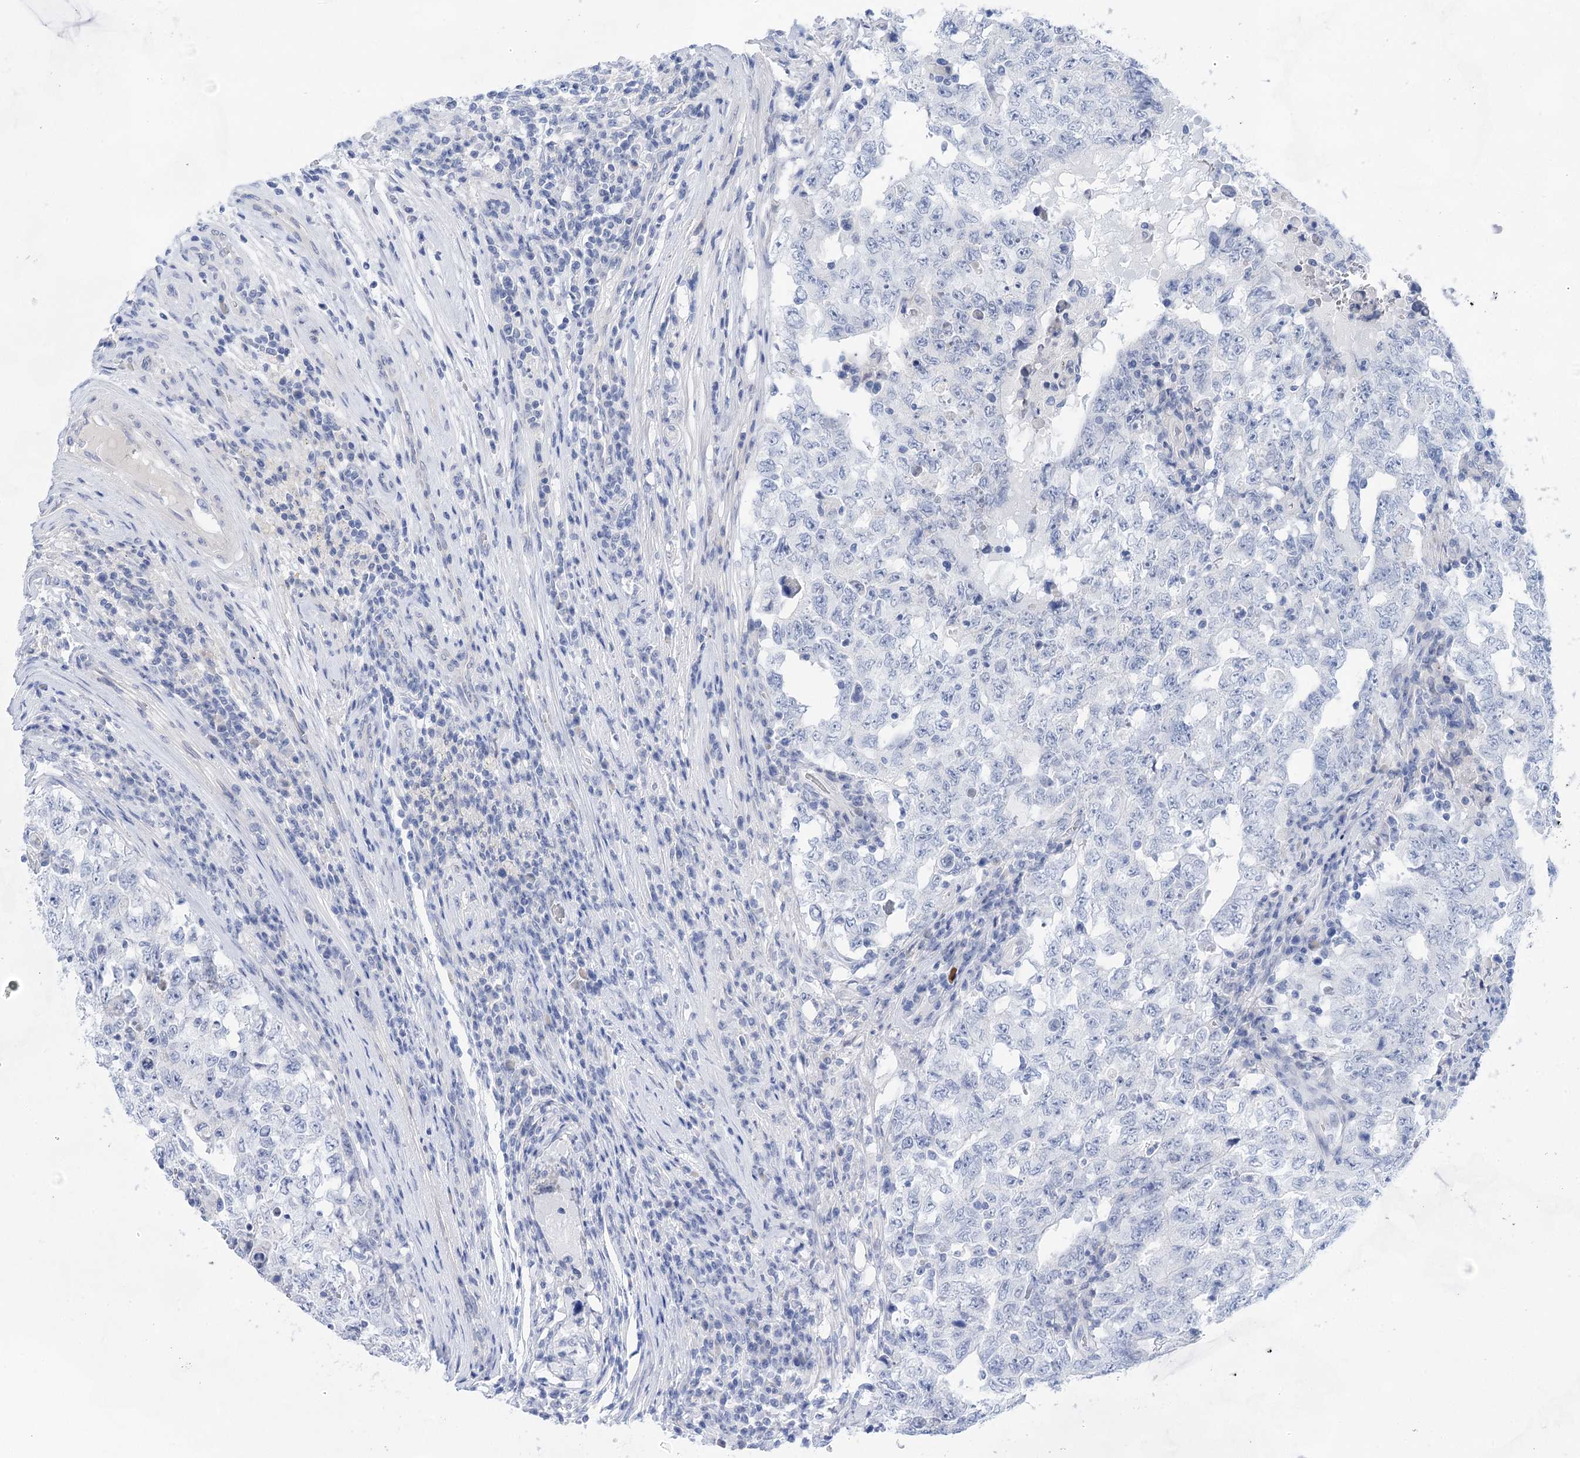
{"staining": {"intensity": "negative", "quantity": "none", "location": "none"}, "tissue": "testis cancer", "cell_type": "Tumor cells", "image_type": "cancer", "snomed": [{"axis": "morphology", "description": "Carcinoma, Embryonal, NOS"}, {"axis": "topography", "description": "Testis"}], "caption": "High magnification brightfield microscopy of embryonal carcinoma (testis) stained with DAB (brown) and counterstained with hematoxylin (blue): tumor cells show no significant staining.", "gene": "LALBA", "patient": {"sex": "male", "age": 26}}